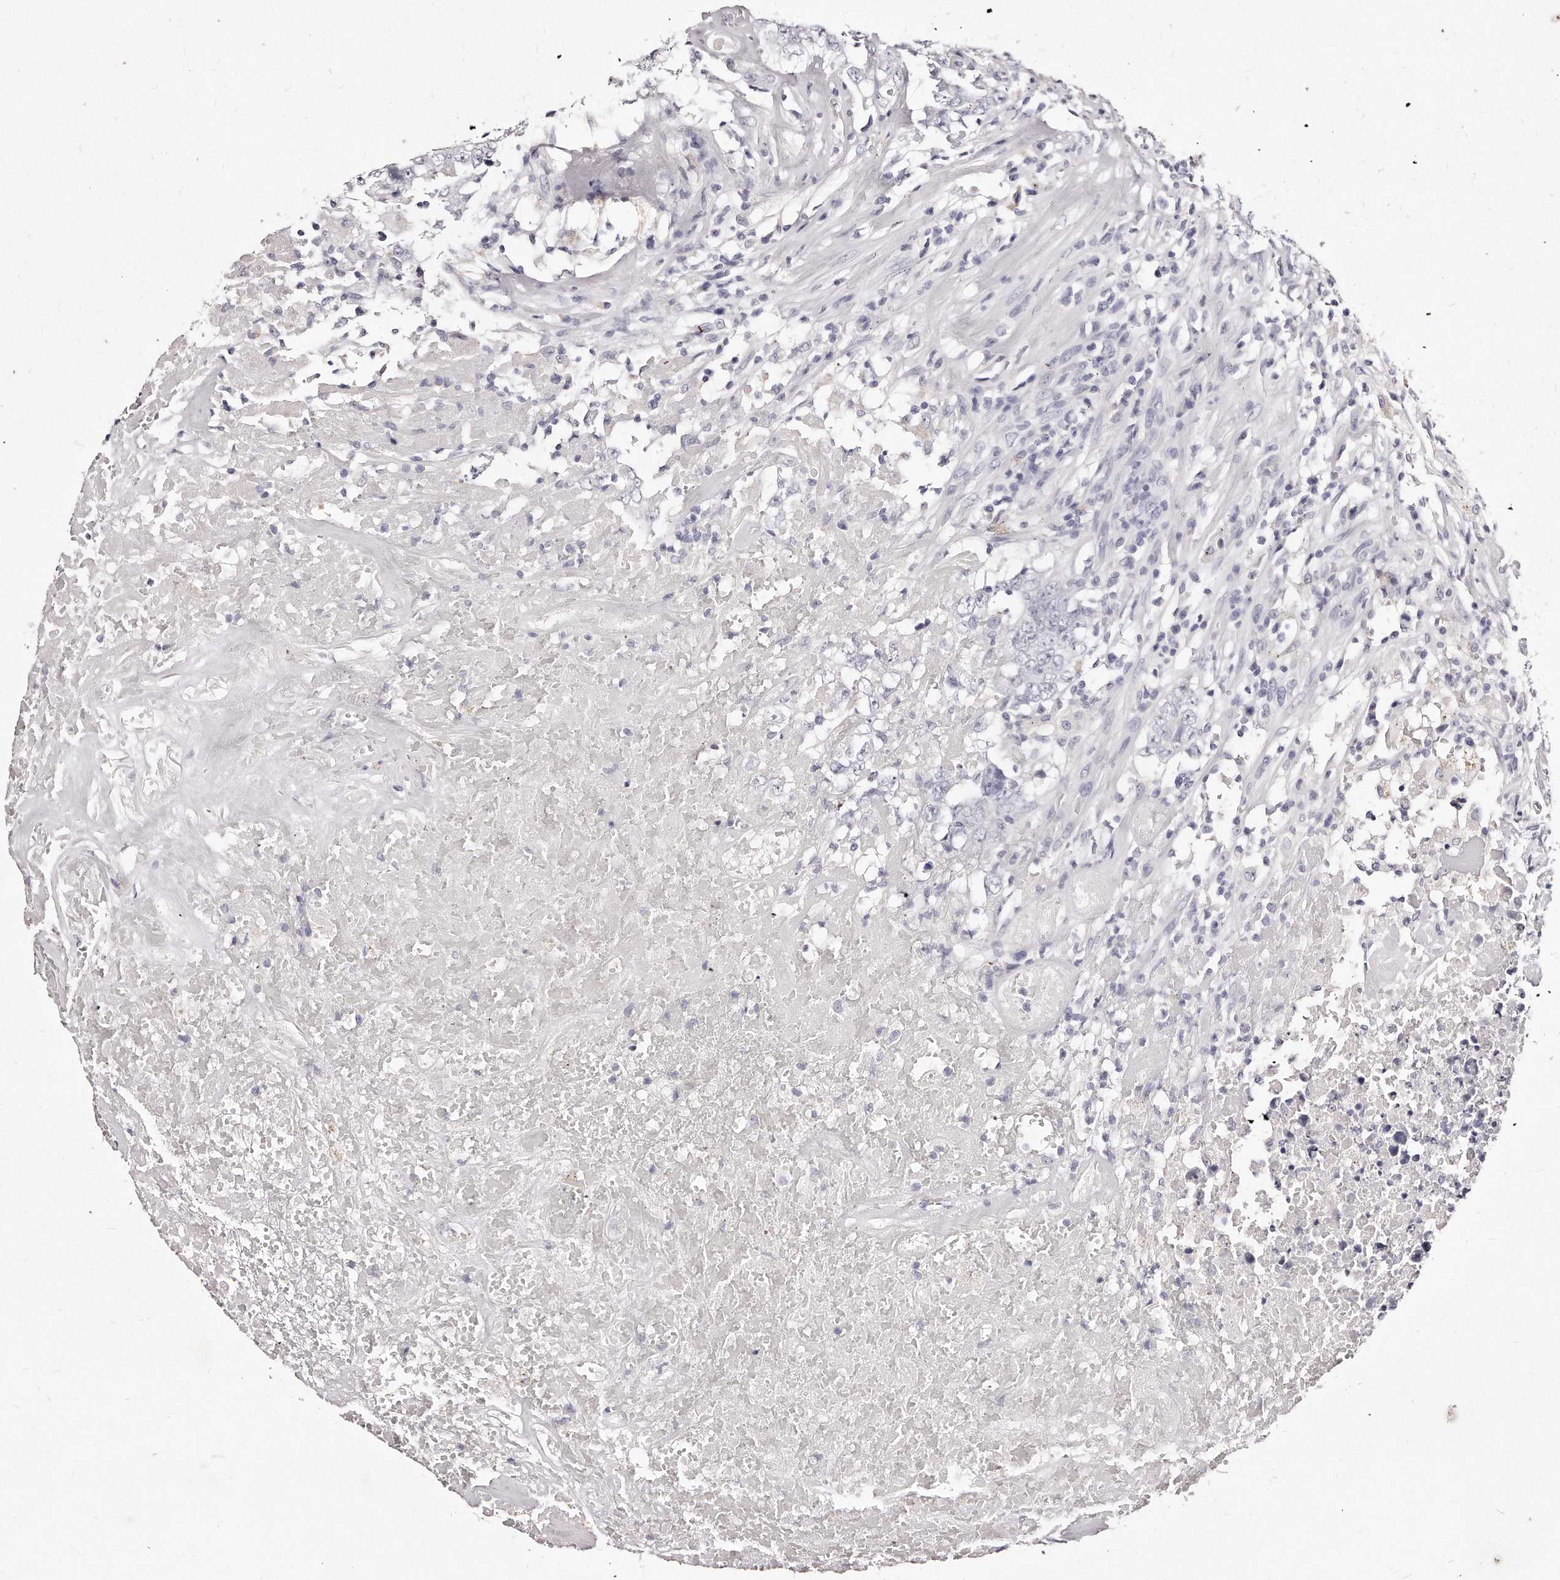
{"staining": {"intensity": "negative", "quantity": "none", "location": "none"}, "tissue": "testis cancer", "cell_type": "Tumor cells", "image_type": "cancer", "snomed": [{"axis": "morphology", "description": "Carcinoma, Embryonal, NOS"}, {"axis": "topography", "description": "Testis"}], "caption": "A high-resolution micrograph shows immunohistochemistry staining of testis embryonal carcinoma, which displays no significant positivity in tumor cells.", "gene": "GDA", "patient": {"sex": "male", "age": 26}}